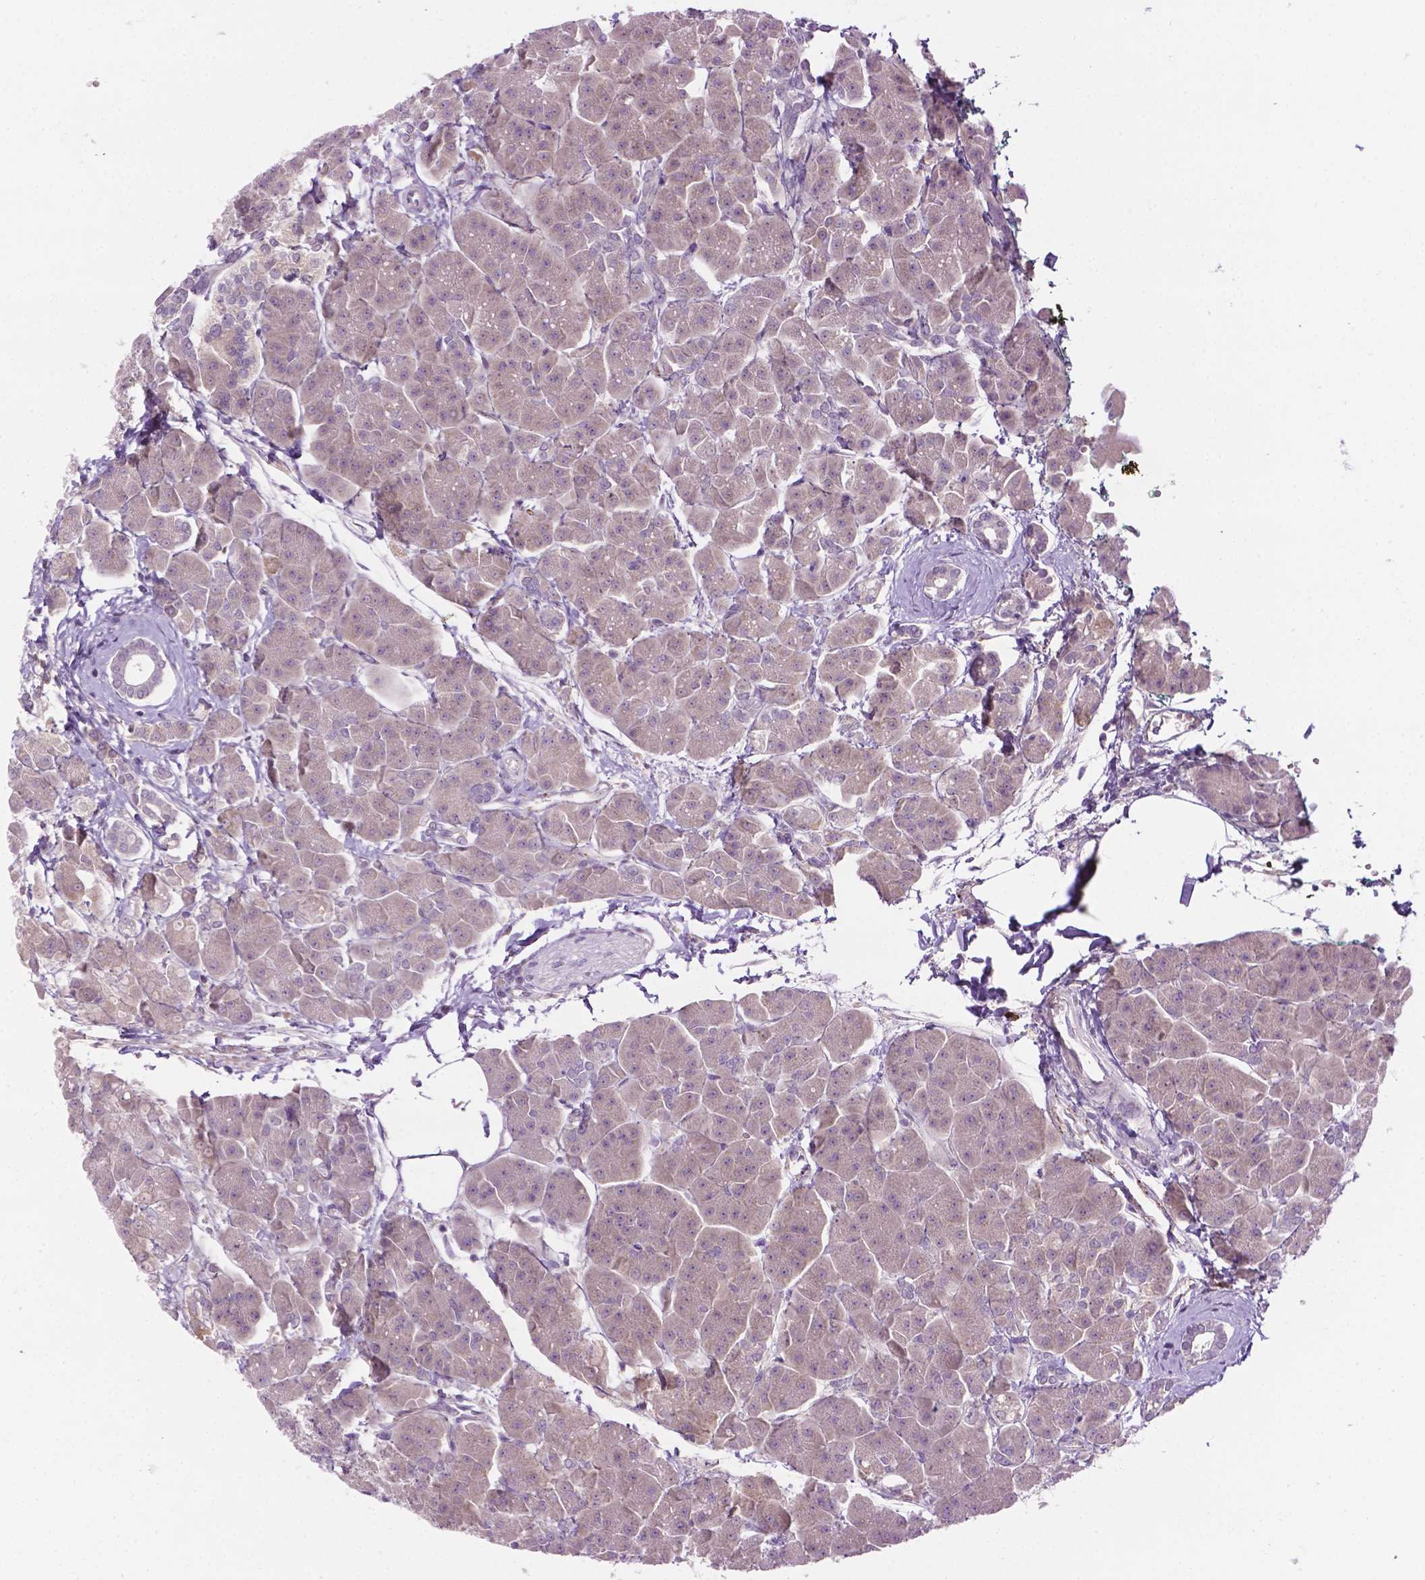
{"staining": {"intensity": "weak", "quantity": "25%-75%", "location": "cytoplasmic/membranous"}, "tissue": "pancreas", "cell_type": "Exocrine glandular cells", "image_type": "normal", "snomed": [{"axis": "morphology", "description": "Normal tissue, NOS"}, {"axis": "topography", "description": "Adipose tissue"}, {"axis": "topography", "description": "Pancreas"}, {"axis": "topography", "description": "Peripheral nerve tissue"}], "caption": "The image shows staining of normal pancreas, revealing weak cytoplasmic/membranous protein positivity (brown color) within exocrine glandular cells. The staining was performed using DAB to visualize the protein expression in brown, while the nuclei were stained in blue with hematoxylin (Magnification: 20x).", "gene": "DENND4A", "patient": {"sex": "female", "age": 58}}